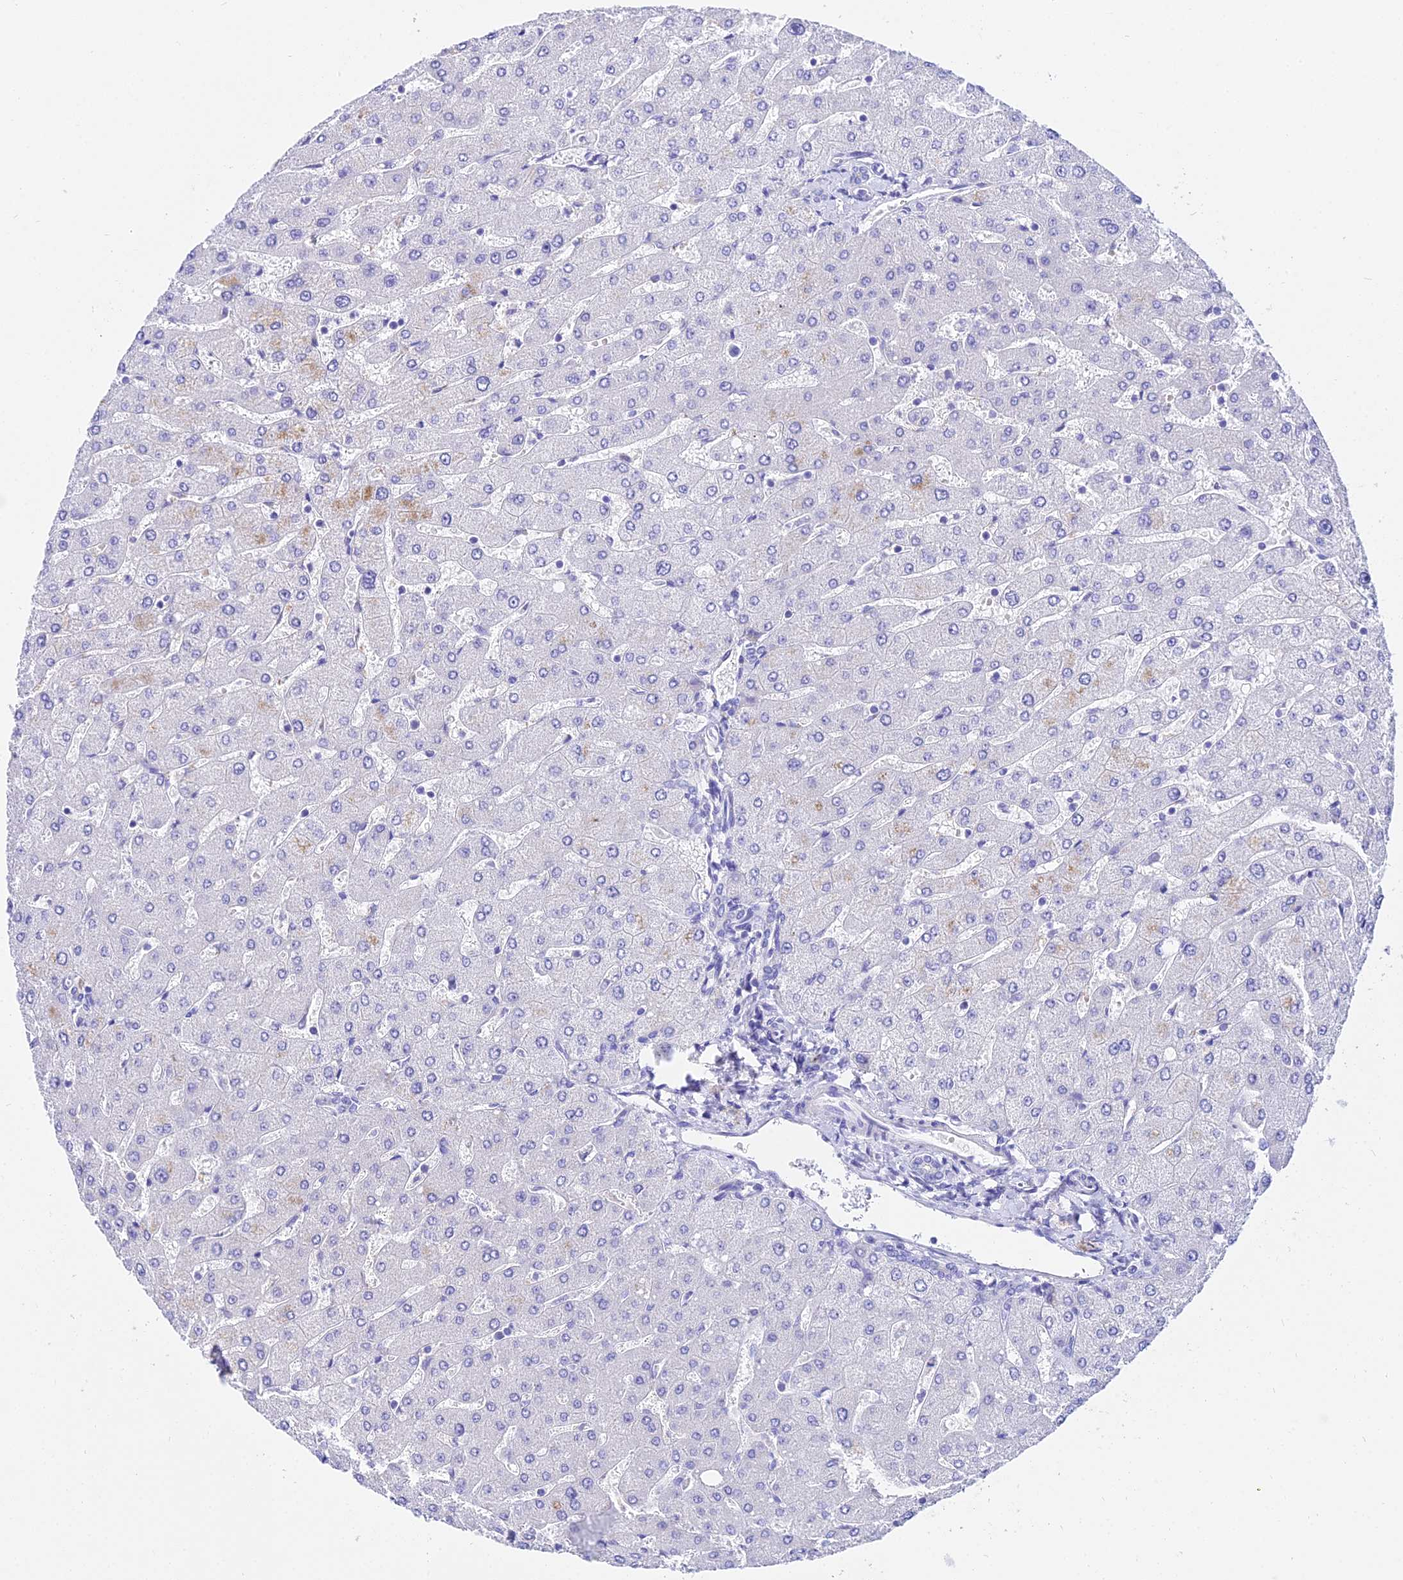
{"staining": {"intensity": "negative", "quantity": "none", "location": "none"}, "tissue": "liver", "cell_type": "Cholangiocytes", "image_type": "normal", "snomed": [{"axis": "morphology", "description": "Normal tissue, NOS"}, {"axis": "topography", "description": "Liver"}], "caption": "A high-resolution photomicrograph shows immunohistochemistry staining of normal liver, which displays no significant staining in cholangiocytes.", "gene": "TUBA1A", "patient": {"sex": "male", "age": 55}}